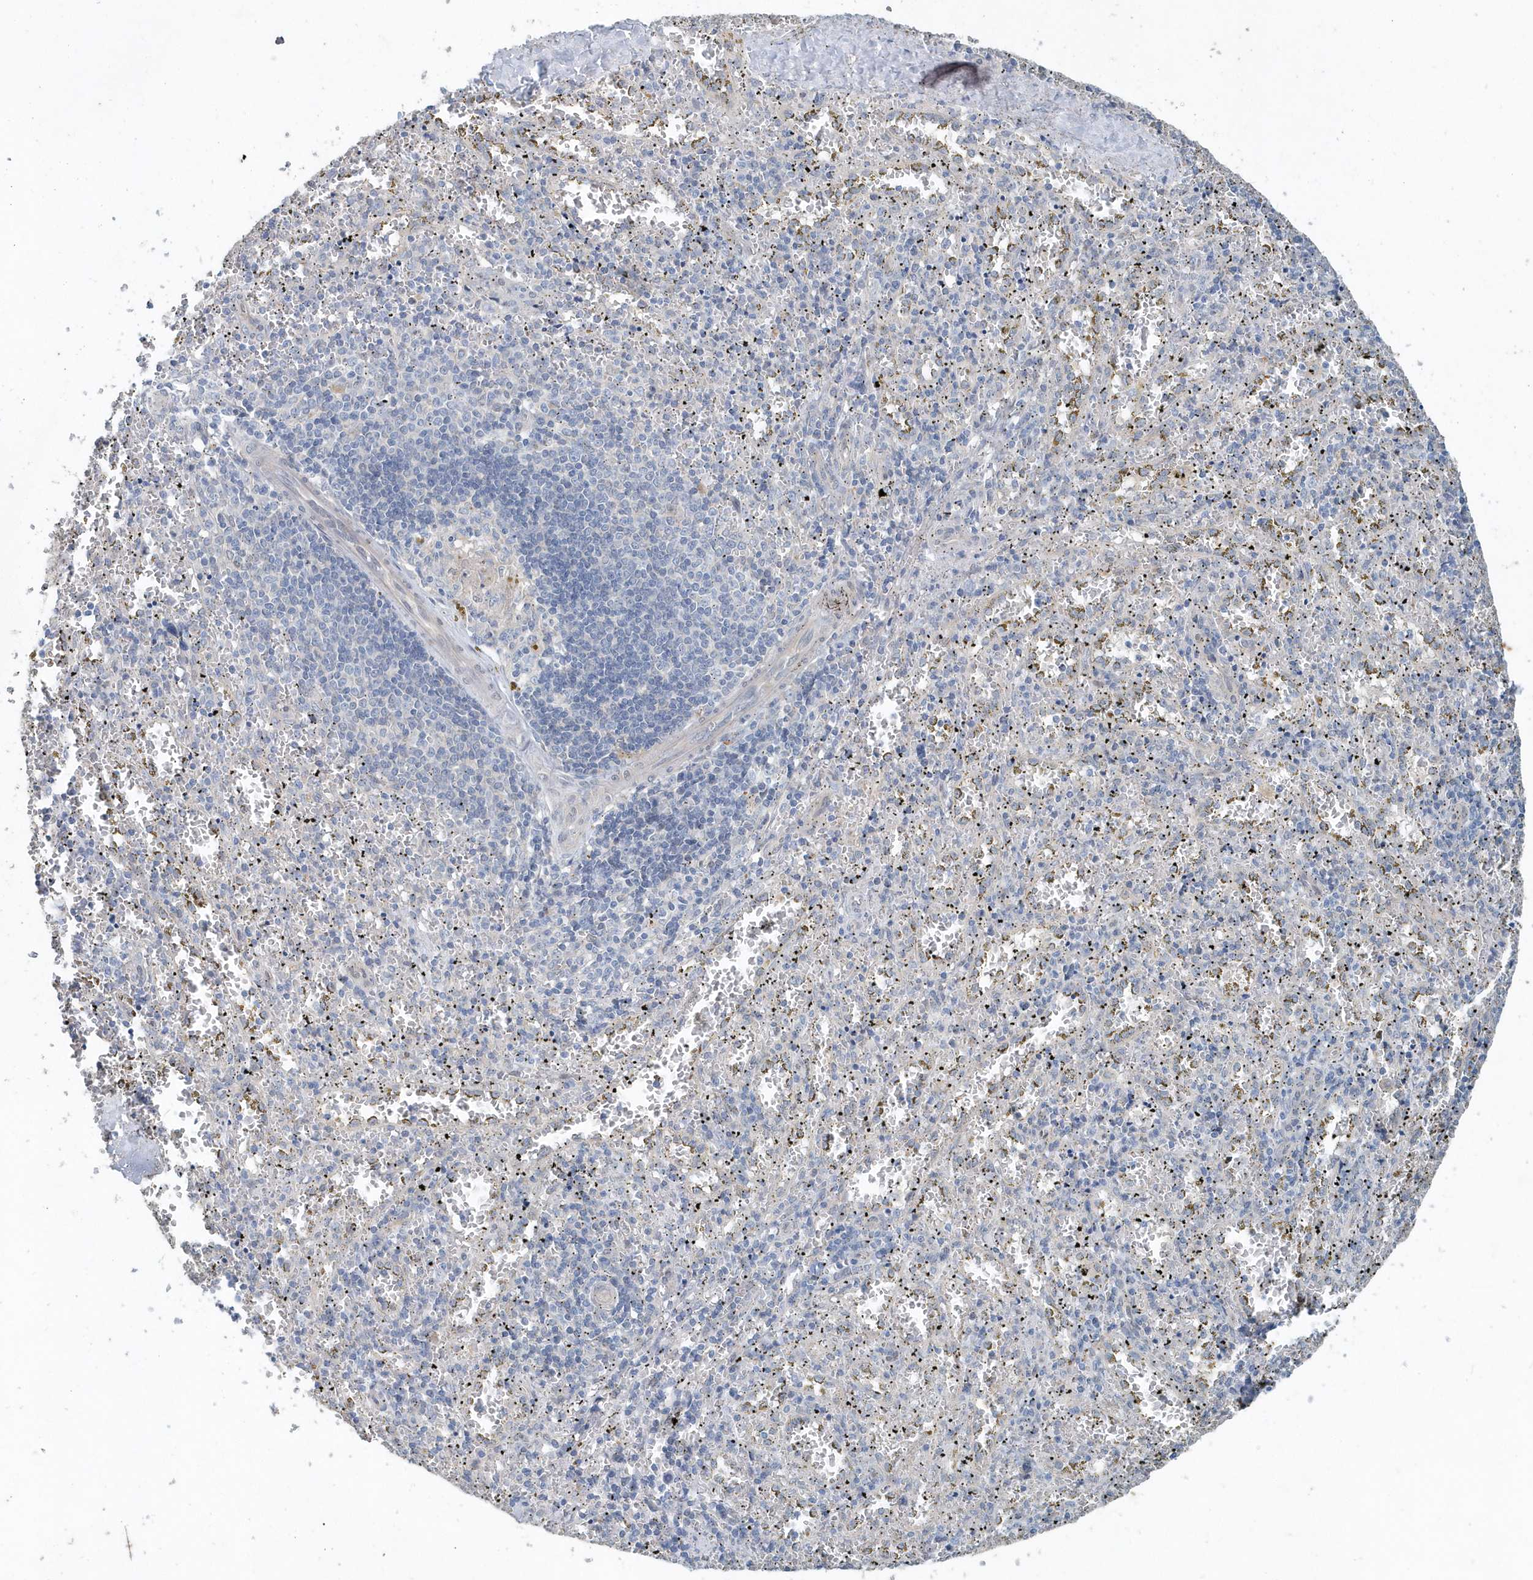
{"staining": {"intensity": "negative", "quantity": "none", "location": "none"}, "tissue": "spleen", "cell_type": "Cells in red pulp", "image_type": "normal", "snomed": [{"axis": "morphology", "description": "Normal tissue, NOS"}, {"axis": "topography", "description": "Spleen"}], "caption": "The micrograph displays no significant staining in cells in red pulp of spleen.", "gene": "PFN2", "patient": {"sex": "male", "age": 11}}